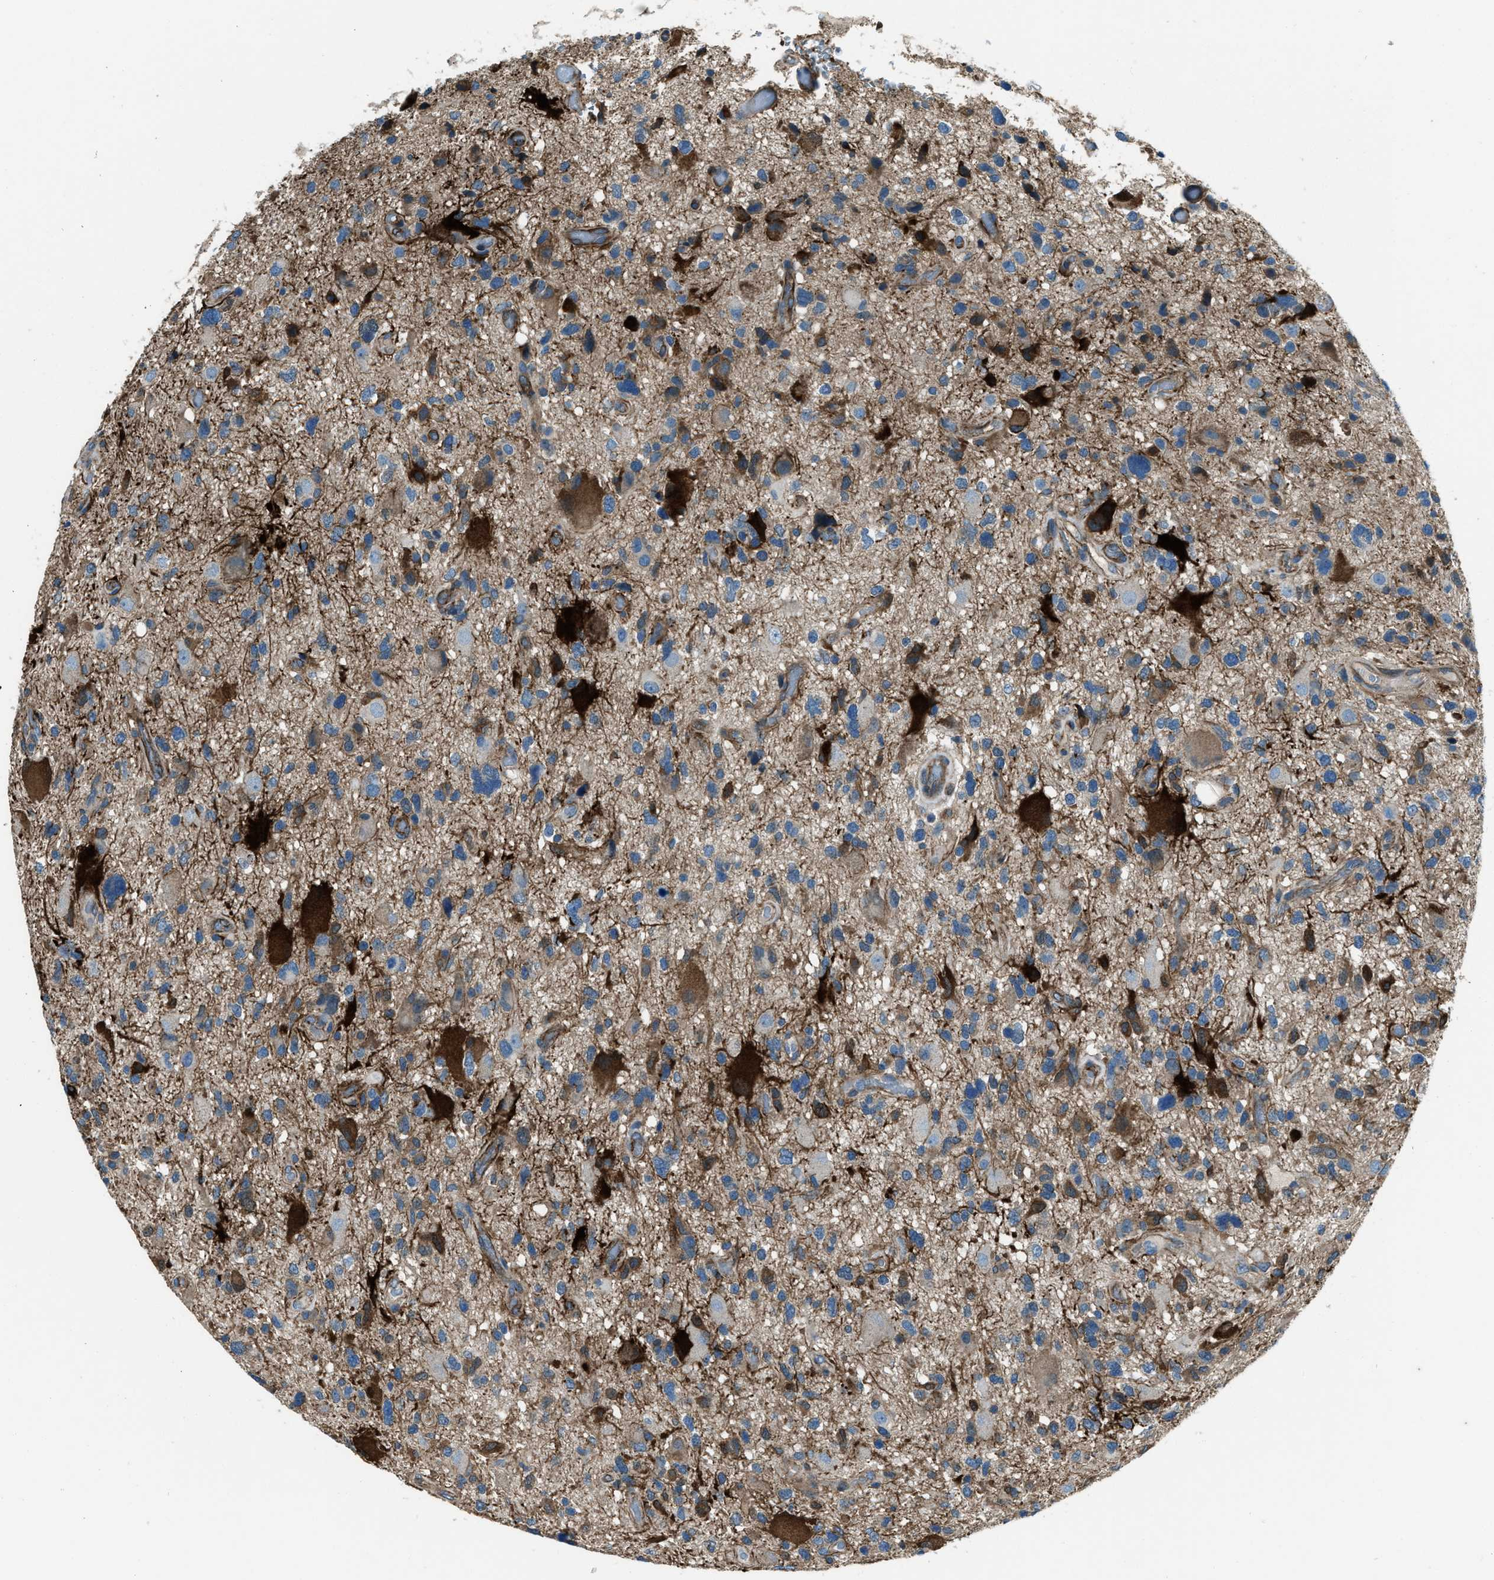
{"staining": {"intensity": "strong", "quantity": "<25%", "location": "cytoplasmic/membranous"}, "tissue": "glioma", "cell_type": "Tumor cells", "image_type": "cancer", "snomed": [{"axis": "morphology", "description": "Glioma, malignant, High grade"}, {"axis": "topography", "description": "Brain"}], "caption": "Immunohistochemical staining of human malignant glioma (high-grade) shows medium levels of strong cytoplasmic/membranous expression in approximately <25% of tumor cells.", "gene": "SVIL", "patient": {"sex": "male", "age": 33}}